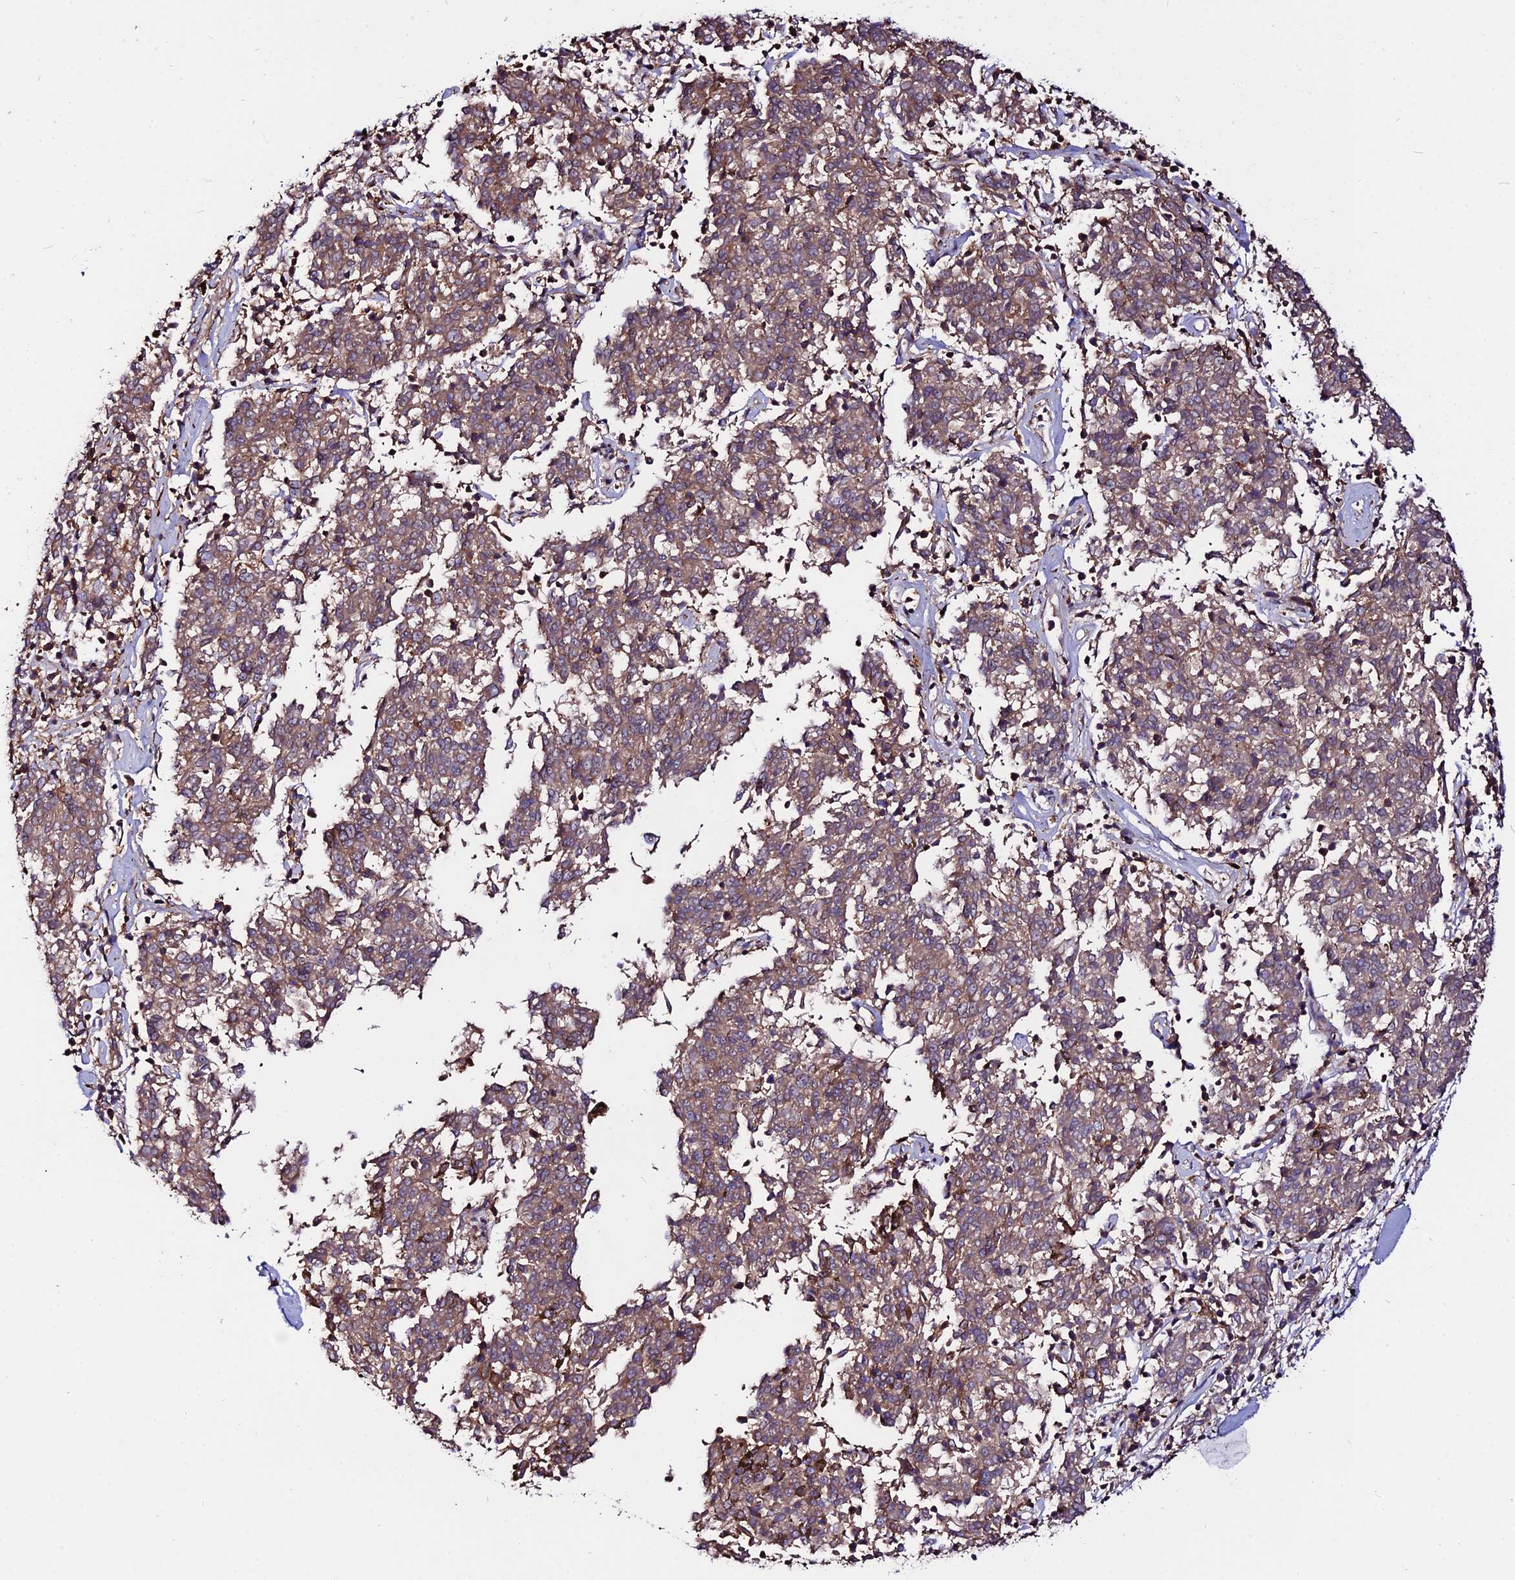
{"staining": {"intensity": "weak", "quantity": "25%-75%", "location": "cytoplasmic/membranous"}, "tissue": "melanoma", "cell_type": "Tumor cells", "image_type": "cancer", "snomed": [{"axis": "morphology", "description": "Malignant melanoma, NOS"}, {"axis": "topography", "description": "Skin"}], "caption": "Brown immunohistochemical staining in human melanoma exhibits weak cytoplasmic/membranous expression in approximately 25%-75% of tumor cells. Immunohistochemistry stains the protein in brown and the nuclei are stained blue.", "gene": "PYM1", "patient": {"sex": "female", "age": 72}}